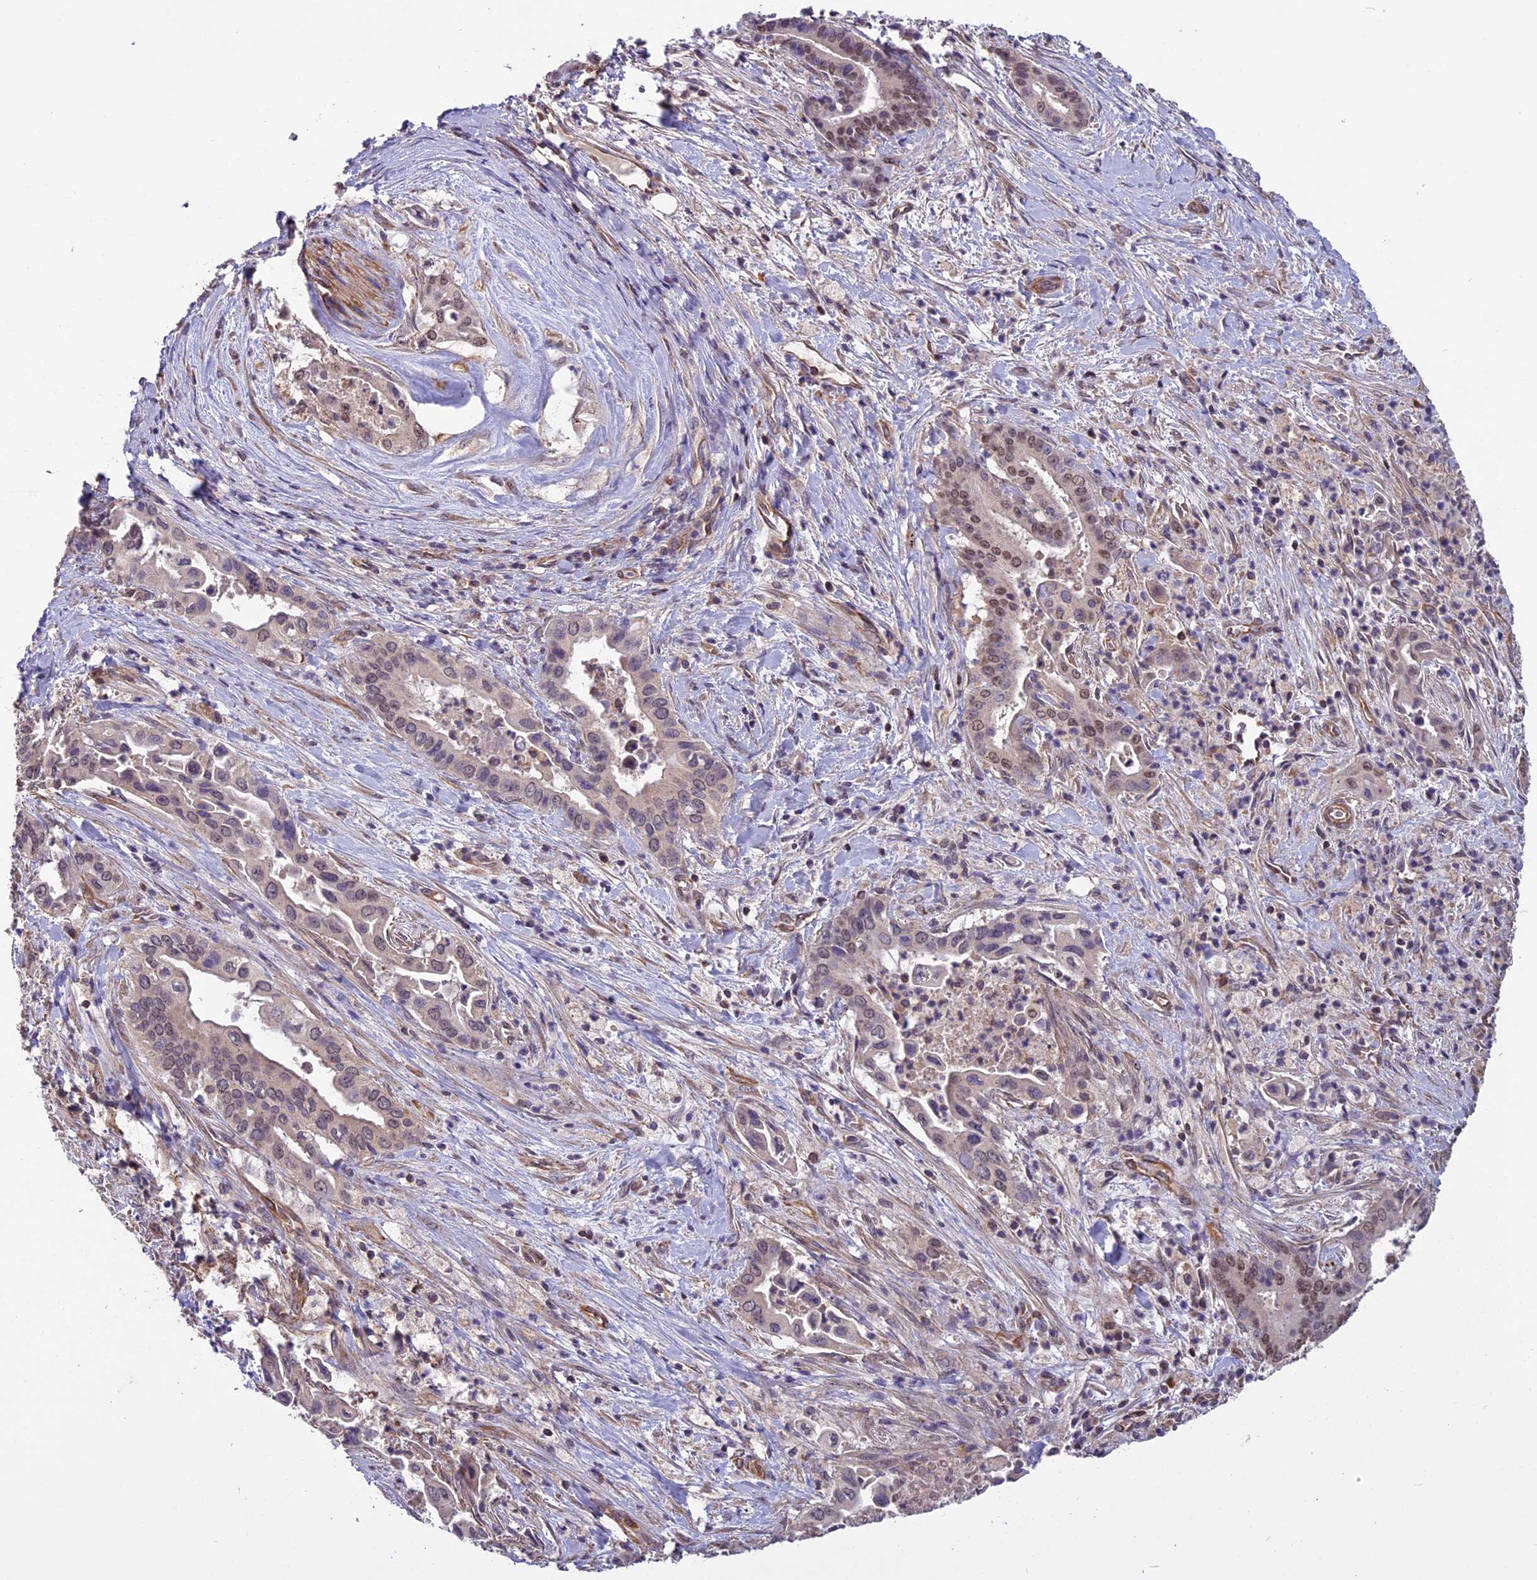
{"staining": {"intensity": "weak", "quantity": "25%-75%", "location": "cytoplasmic/membranous,nuclear"}, "tissue": "pancreatic cancer", "cell_type": "Tumor cells", "image_type": "cancer", "snomed": [{"axis": "morphology", "description": "Adenocarcinoma, NOS"}, {"axis": "topography", "description": "Pancreas"}], "caption": "DAB immunohistochemical staining of human pancreatic cancer (adenocarcinoma) shows weak cytoplasmic/membranous and nuclear protein staining in about 25%-75% of tumor cells. (Brightfield microscopy of DAB IHC at high magnification).", "gene": "C3orf70", "patient": {"sex": "female", "age": 77}}